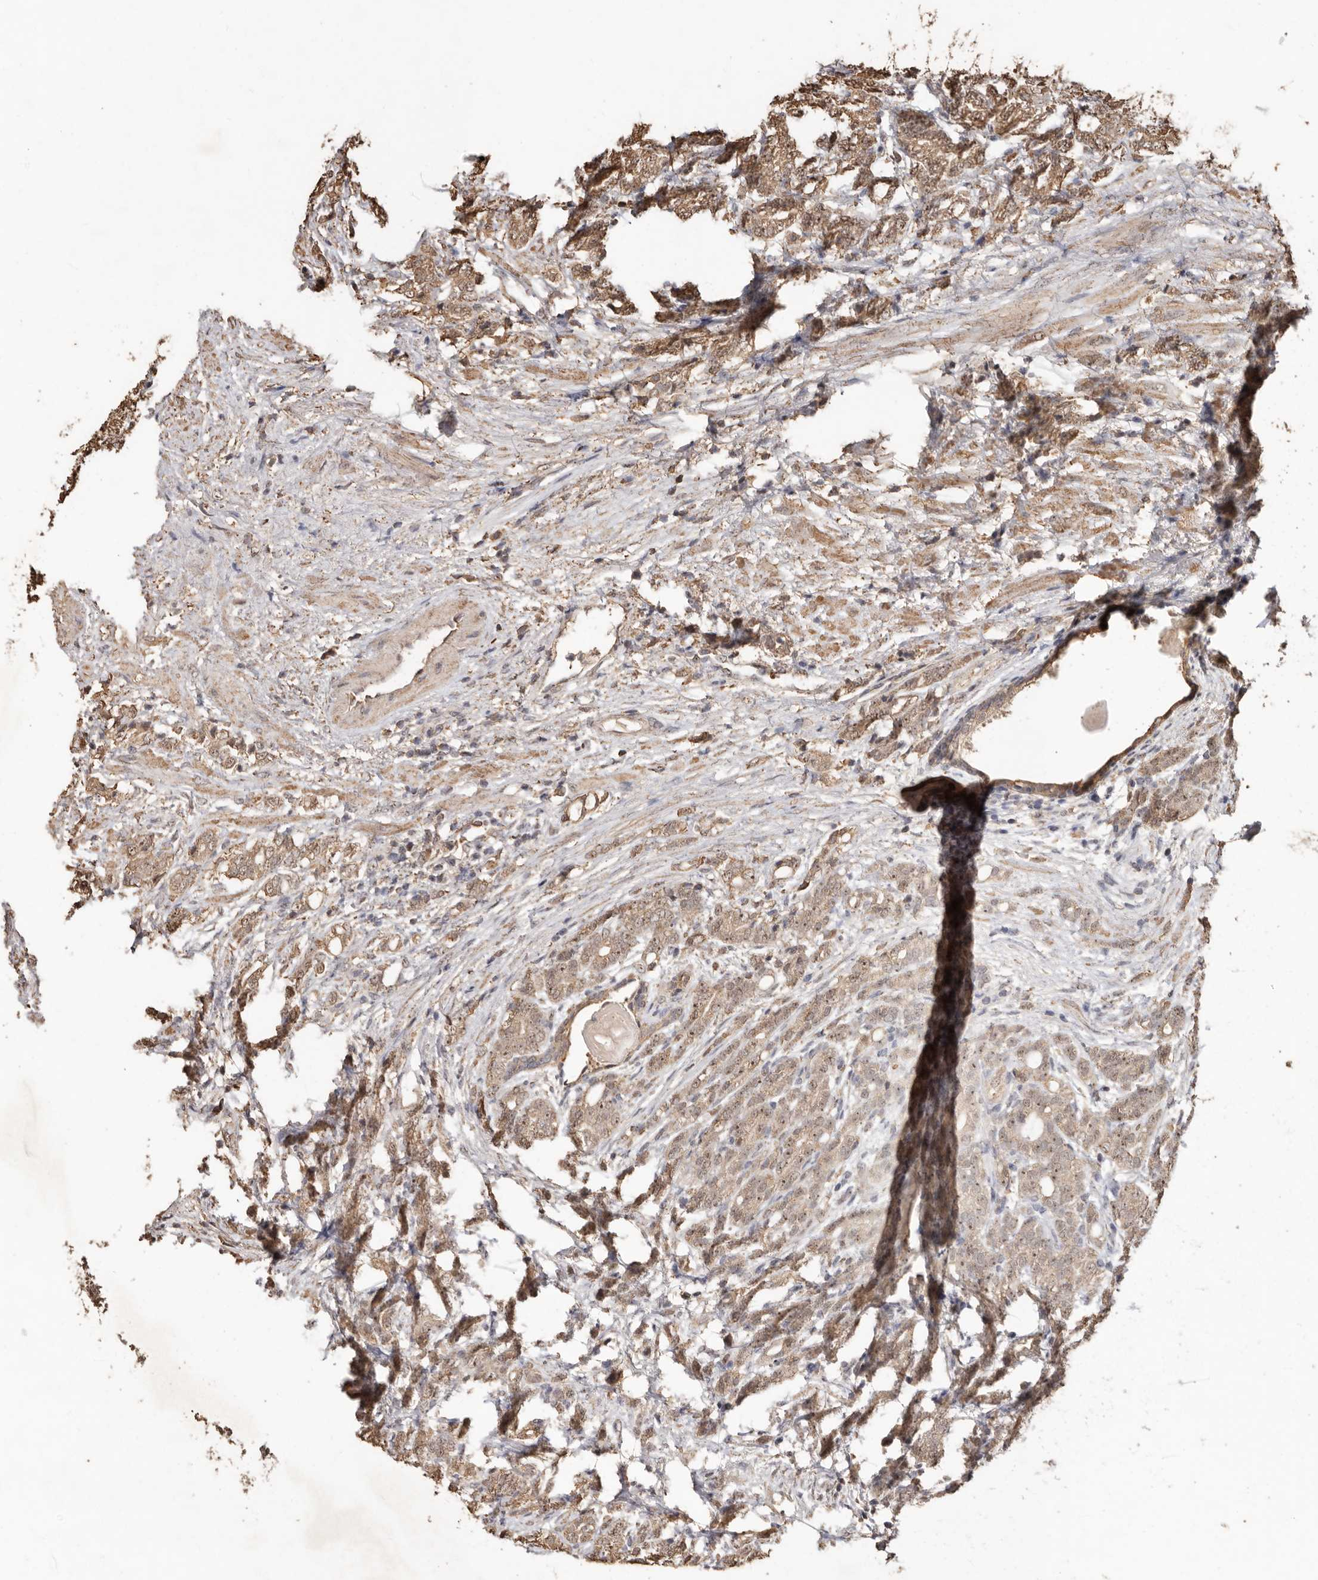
{"staining": {"intensity": "weak", "quantity": ">75%", "location": "cytoplasmic/membranous"}, "tissue": "prostate cancer", "cell_type": "Tumor cells", "image_type": "cancer", "snomed": [{"axis": "morphology", "description": "Adenocarcinoma, High grade"}, {"axis": "topography", "description": "Prostate"}], "caption": "Protein expression analysis of human prostate high-grade adenocarcinoma reveals weak cytoplasmic/membranous expression in about >75% of tumor cells. (DAB = brown stain, brightfield microscopy at high magnification).", "gene": "GRAMD2A", "patient": {"sex": "male", "age": 57}}